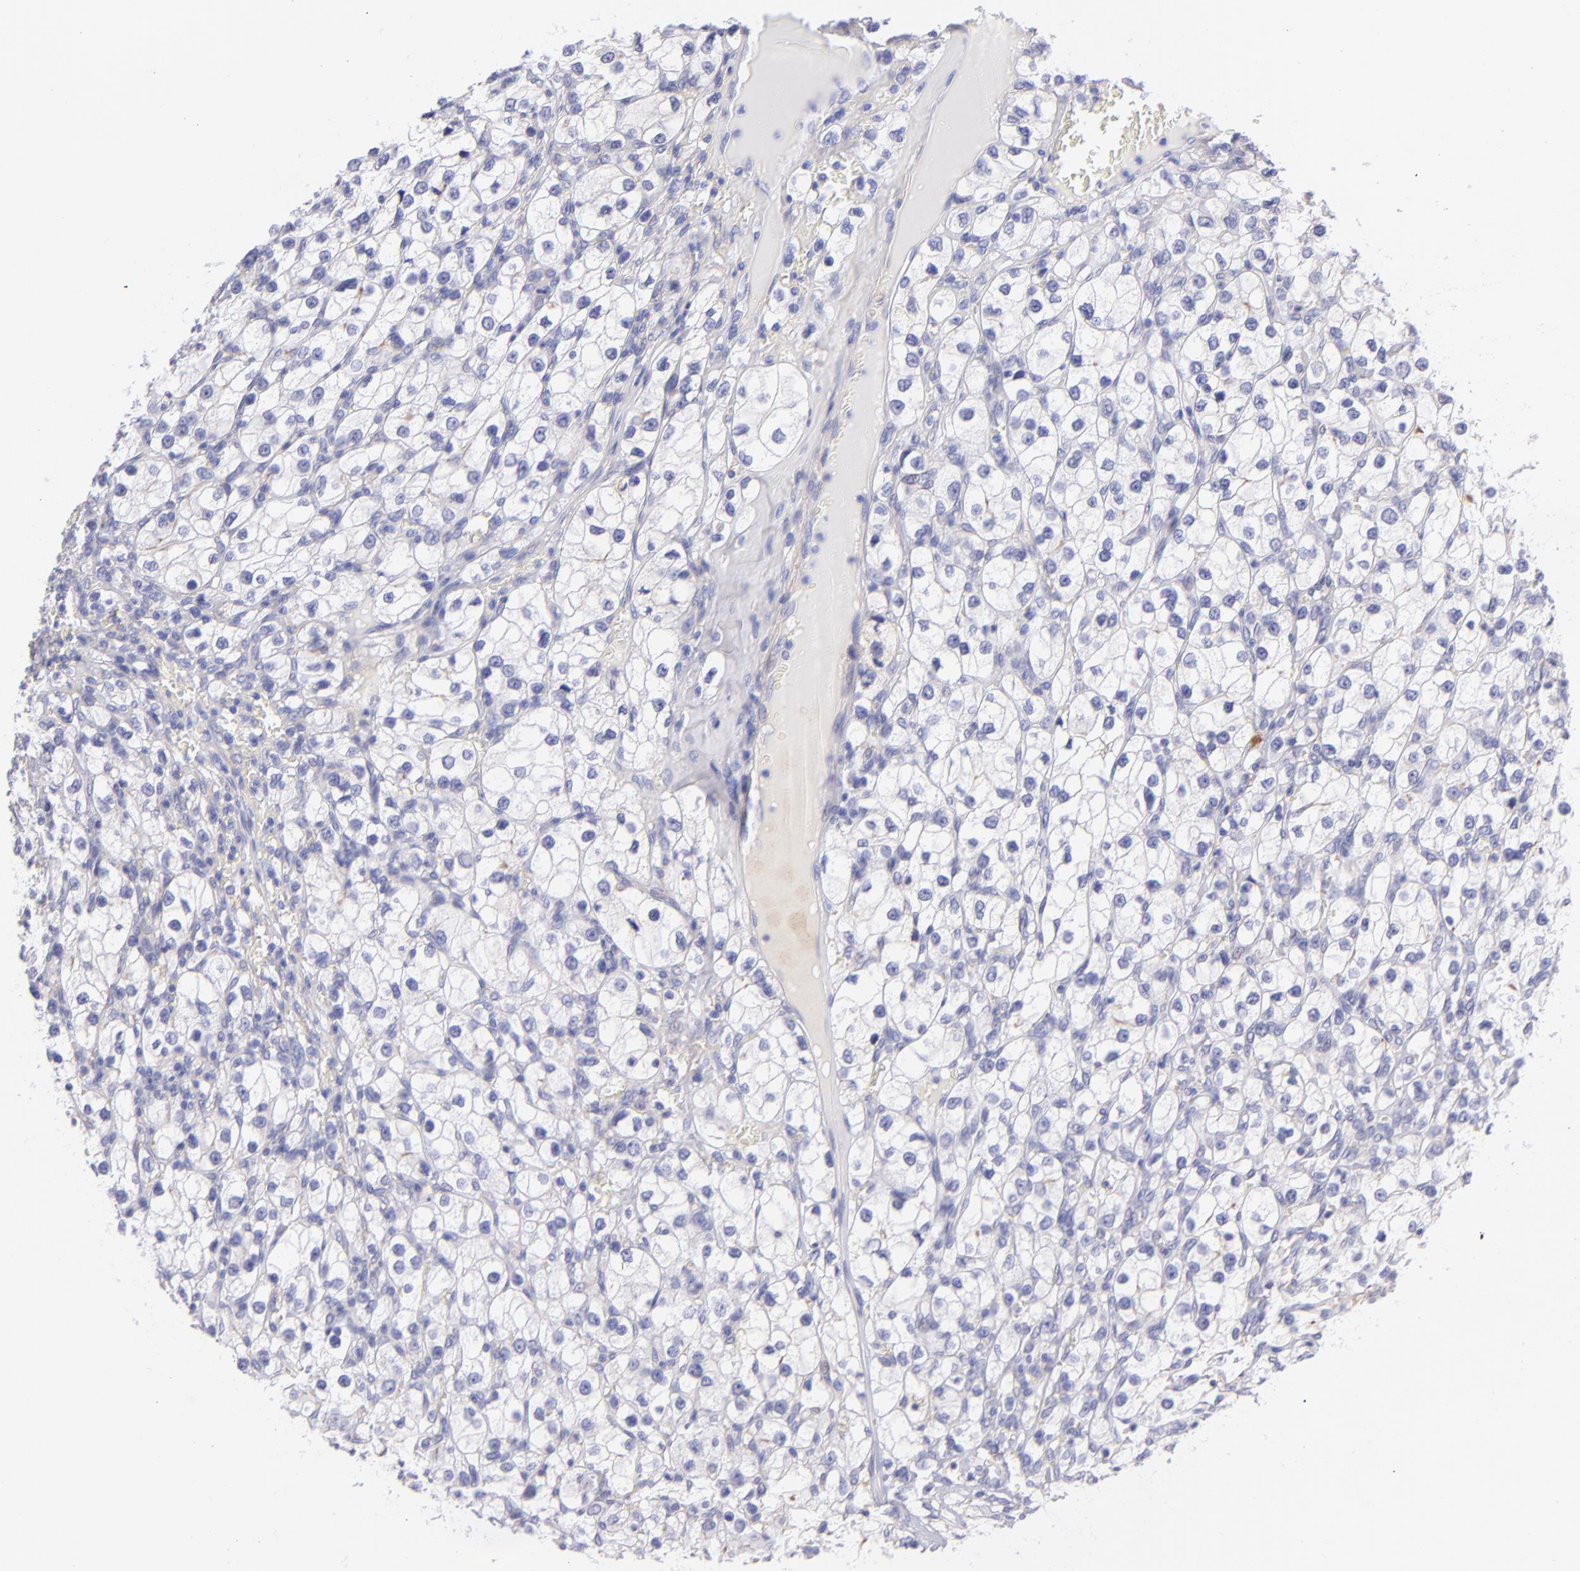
{"staining": {"intensity": "weak", "quantity": "<25%", "location": "cytoplasmic/membranous"}, "tissue": "renal cancer", "cell_type": "Tumor cells", "image_type": "cancer", "snomed": [{"axis": "morphology", "description": "Adenocarcinoma, NOS"}, {"axis": "topography", "description": "Kidney"}], "caption": "Tumor cells are negative for brown protein staining in renal cancer.", "gene": "CD81", "patient": {"sex": "female", "age": 62}}